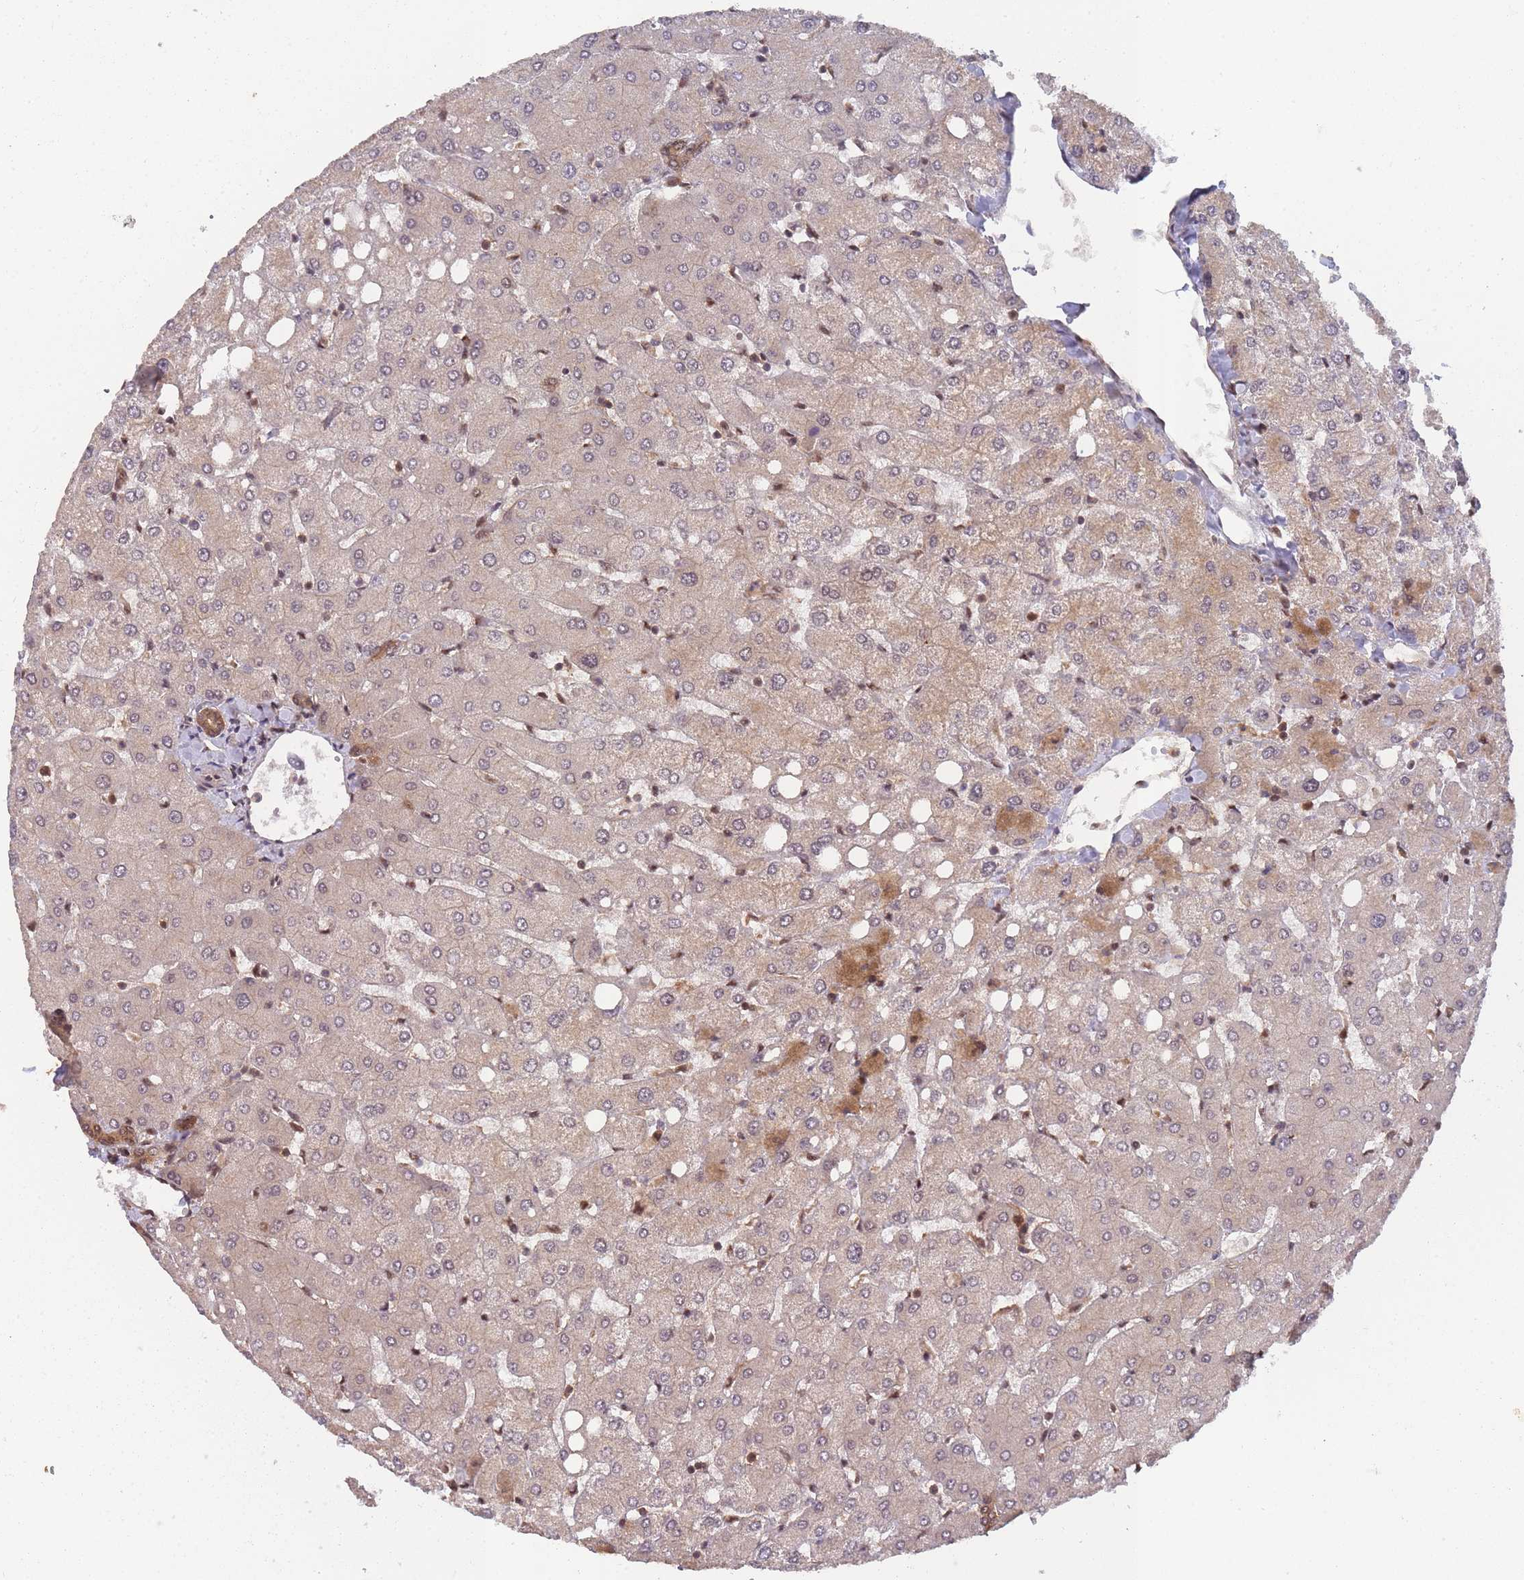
{"staining": {"intensity": "moderate", "quantity": ">75%", "location": "cytoplasmic/membranous,nuclear"}, "tissue": "liver", "cell_type": "Cholangiocytes", "image_type": "normal", "snomed": [{"axis": "morphology", "description": "Normal tissue, NOS"}, {"axis": "topography", "description": "Liver"}], "caption": "A brown stain labels moderate cytoplasmic/membranous,nuclear staining of a protein in cholangiocytes of unremarkable liver.", "gene": "PPP6R3", "patient": {"sex": "female", "age": 54}}